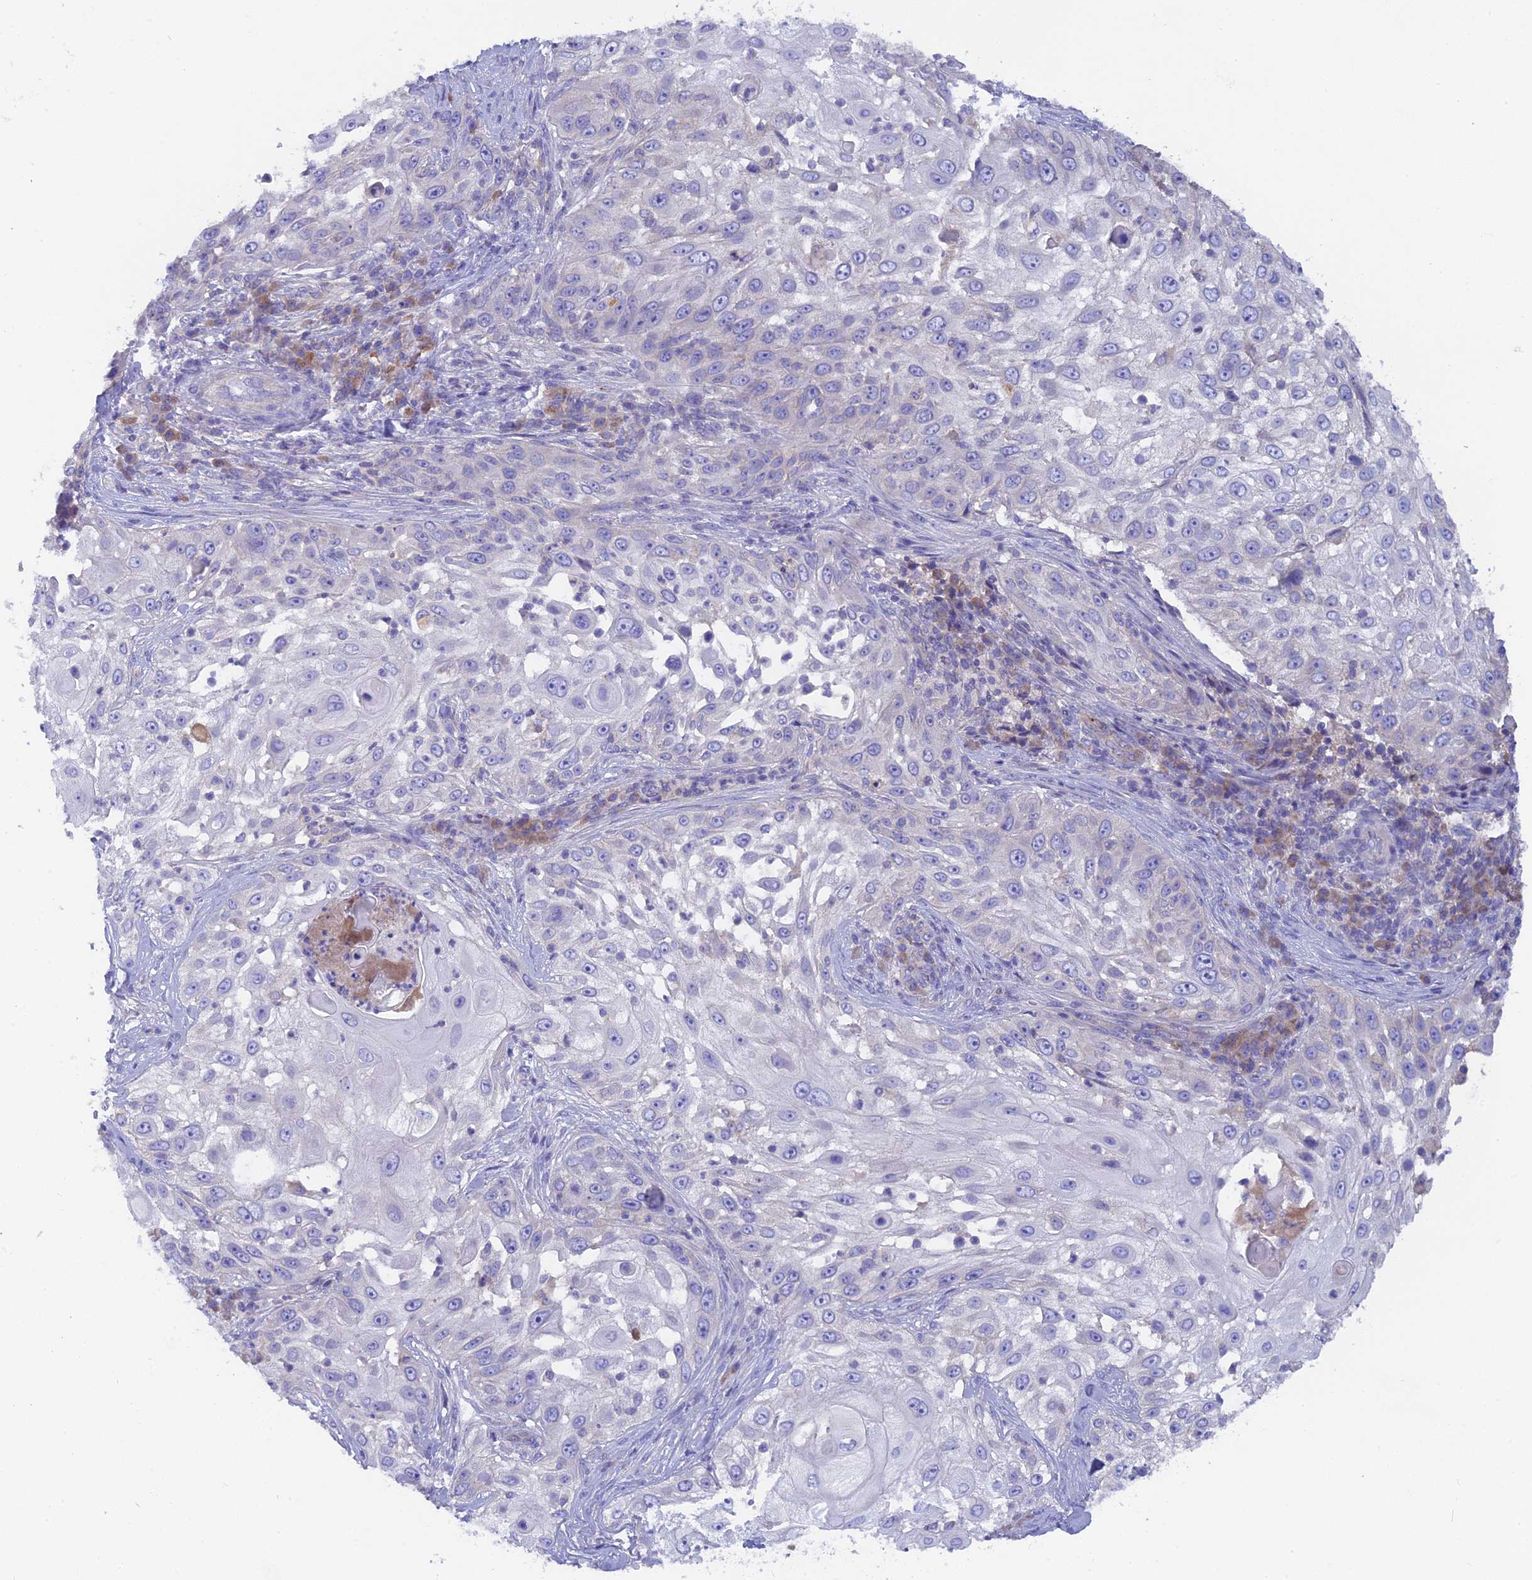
{"staining": {"intensity": "negative", "quantity": "none", "location": "none"}, "tissue": "skin cancer", "cell_type": "Tumor cells", "image_type": "cancer", "snomed": [{"axis": "morphology", "description": "Squamous cell carcinoma, NOS"}, {"axis": "topography", "description": "Skin"}], "caption": "Immunohistochemistry (IHC) micrograph of skin cancer (squamous cell carcinoma) stained for a protein (brown), which displays no positivity in tumor cells.", "gene": "PZP", "patient": {"sex": "female", "age": 44}}